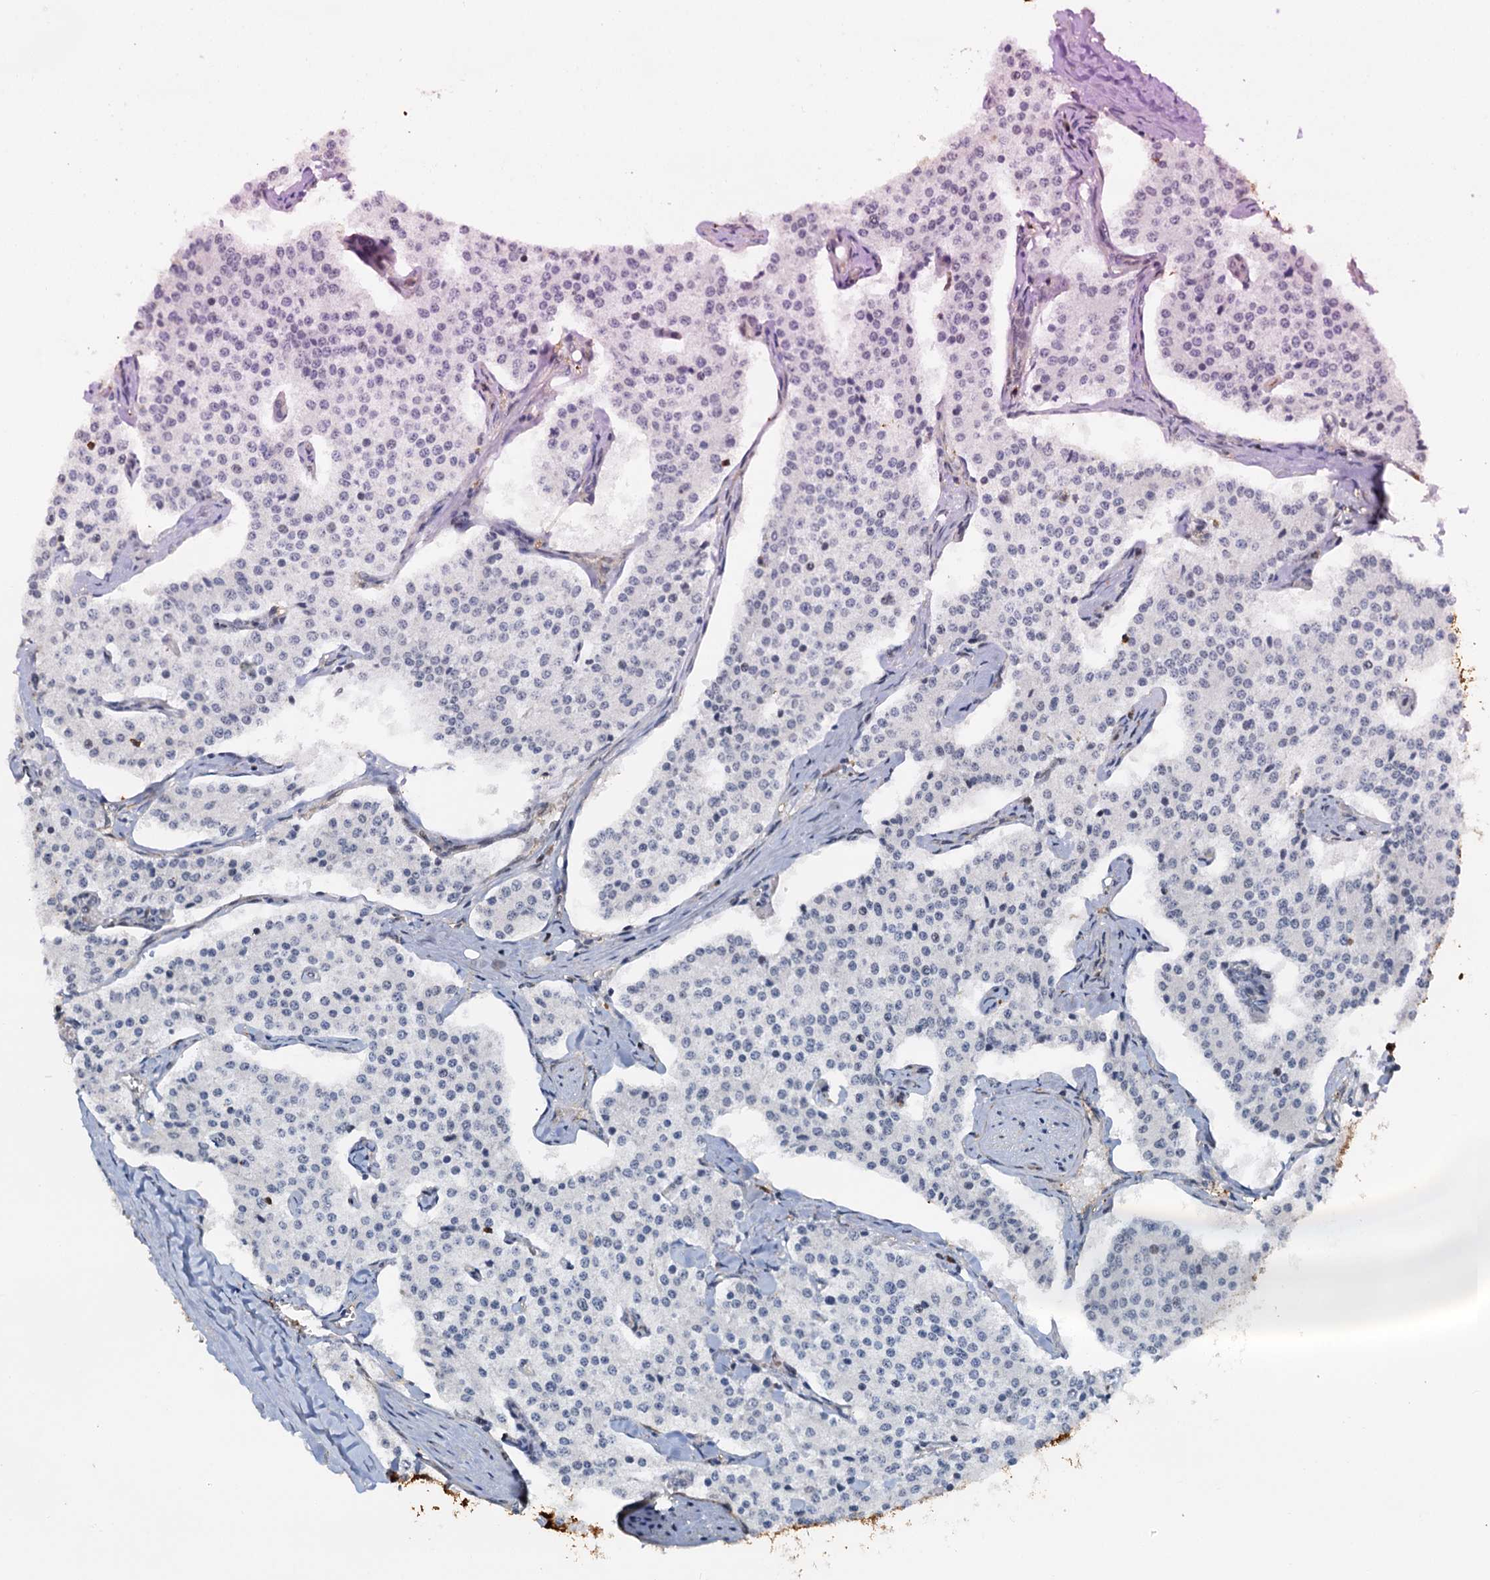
{"staining": {"intensity": "negative", "quantity": "none", "location": "none"}, "tissue": "carcinoid", "cell_type": "Tumor cells", "image_type": "cancer", "snomed": [{"axis": "morphology", "description": "Carcinoid, malignant, NOS"}, {"axis": "topography", "description": "Colon"}], "caption": "A photomicrograph of carcinoid stained for a protein exhibits no brown staining in tumor cells.", "gene": "SPINDOC", "patient": {"sex": "female", "age": 52}}